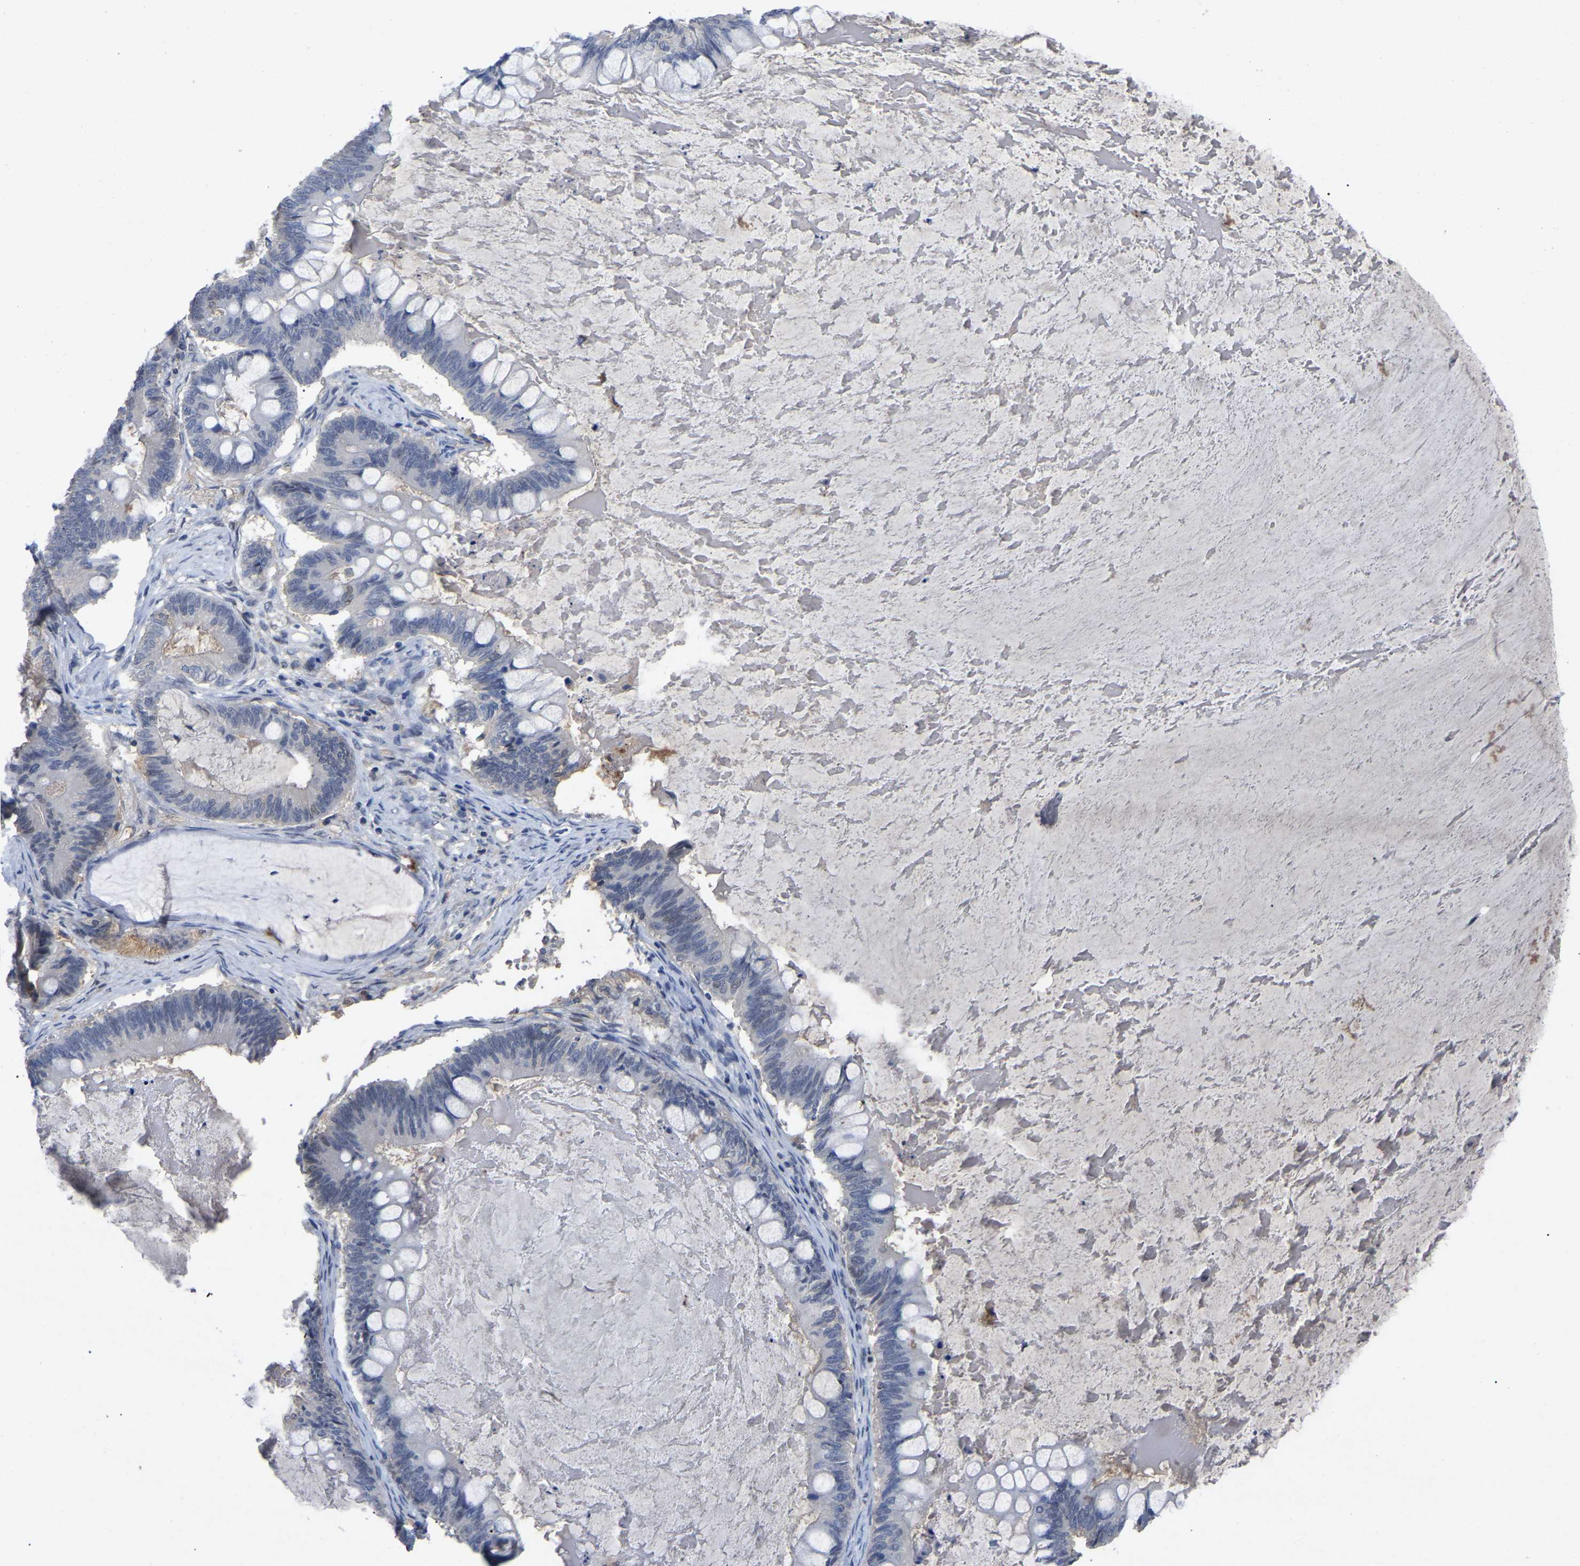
{"staining": {"intensity": "negative", "quantity": "none", "location": "none"}, "tissue": "ovarian cancer", "cell_type": "Tumor cells", "image_type": "cancer", "snomed": [{"axis": "morphology", "description": "Cystadenocarcinoma, mucinous, NOS"}, {"axis": "topography", "description": "Ovary"}], "caption": "Tumor cells are negative for protein expression in human ovarian mucinous cystadenocarcinoma.", "gene": "SMPD2", "patient": {"sex": "female", "age": 61}}